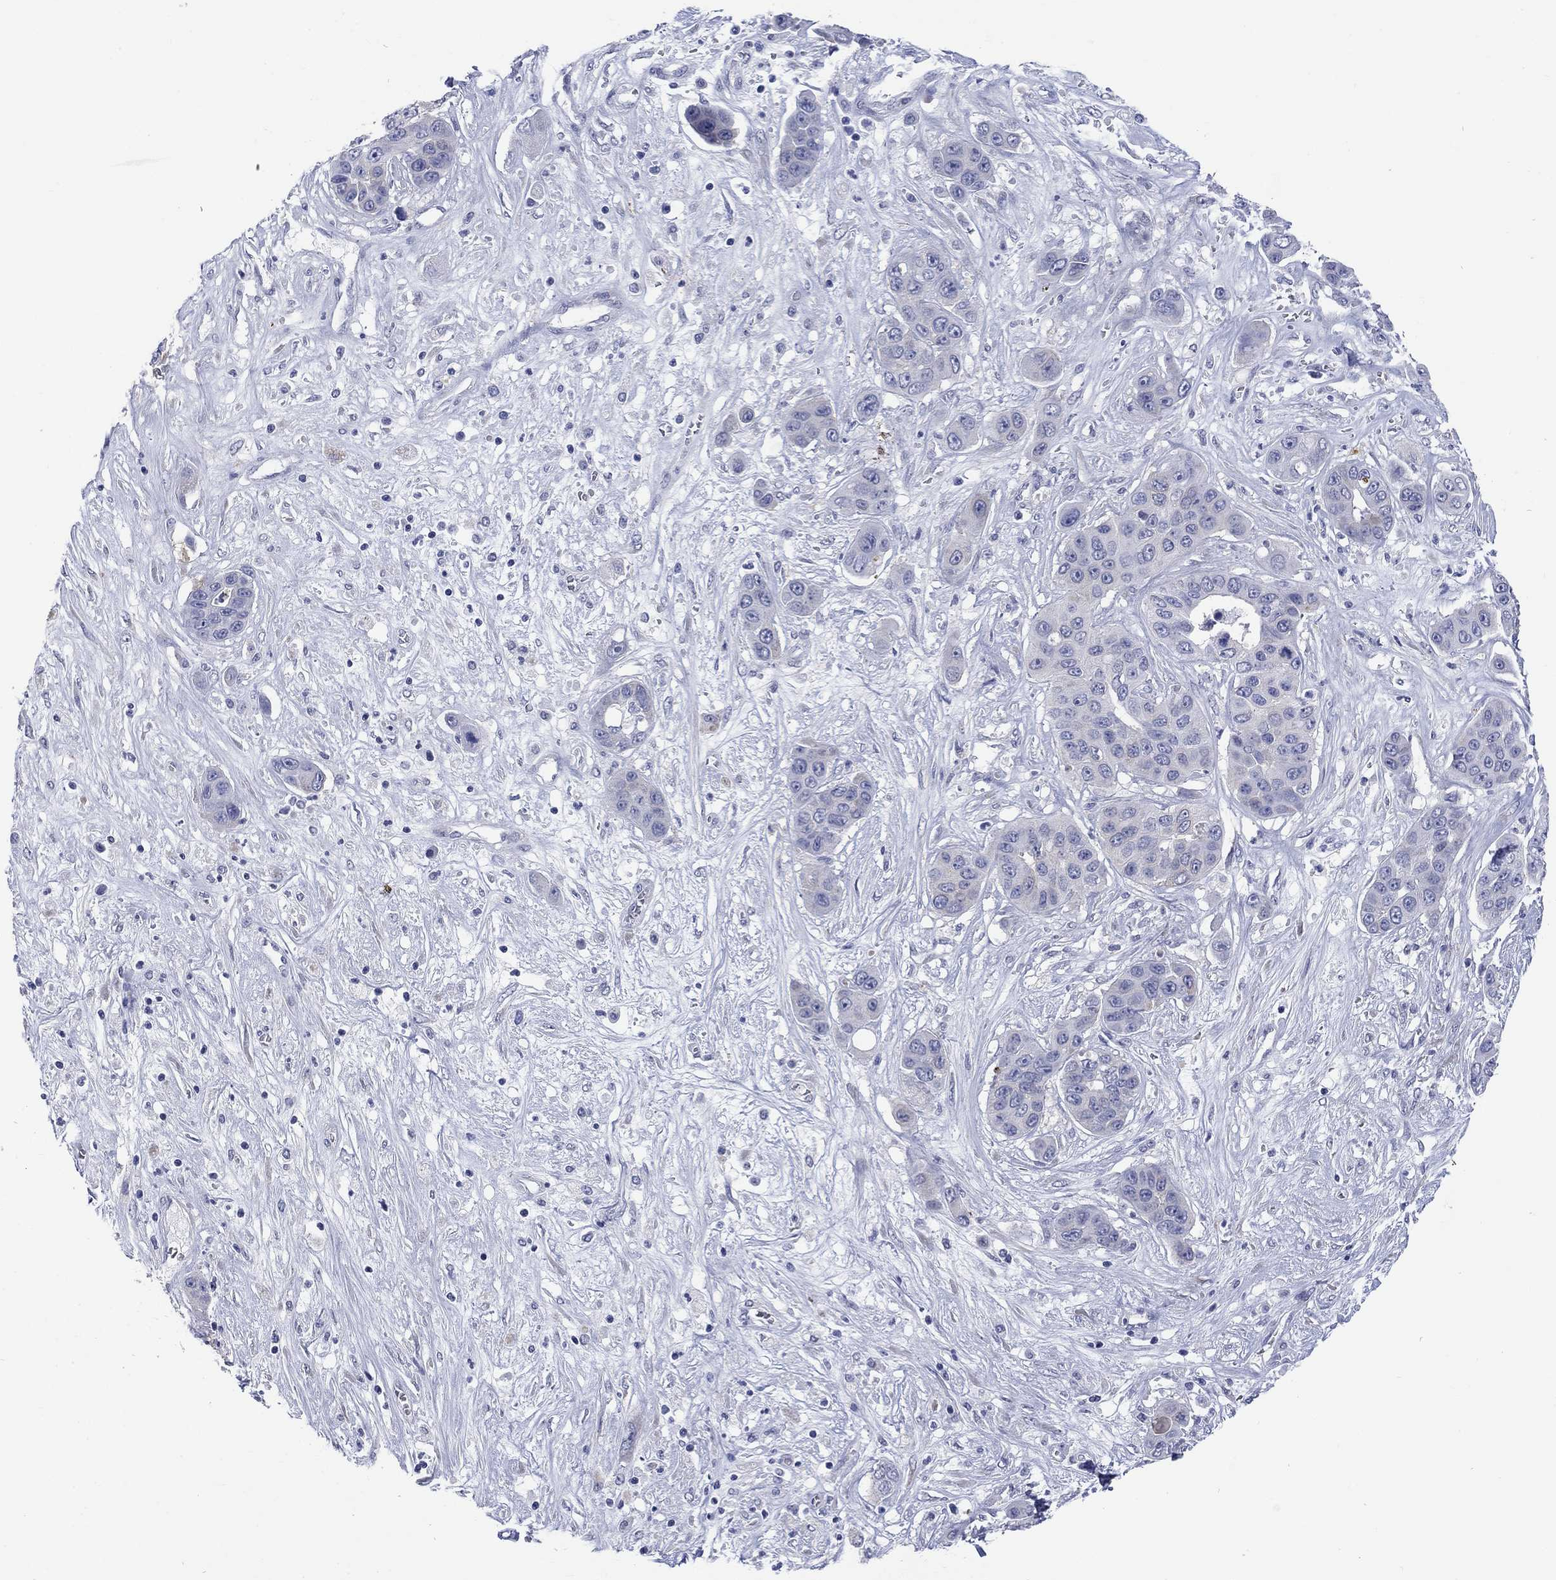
{"staining": {"intensity": "negative", "quantity": "none", "location": "none"}, "tissue": "liver cancer", "cell_type": "Tumor cells", "image_type": "cancer", "snomed": [{"axis": "morphology", "description": "Cholangiocarcinoma"}, {"axis": "topography", "description": "Liver"}], "caption": "Tumor cells show no significant protein staining in liver cancer. (IHC, brightfield microscopy, high magnification).", "gene": "ECEL1", "patient": {"sex": "female", "age": 52}}